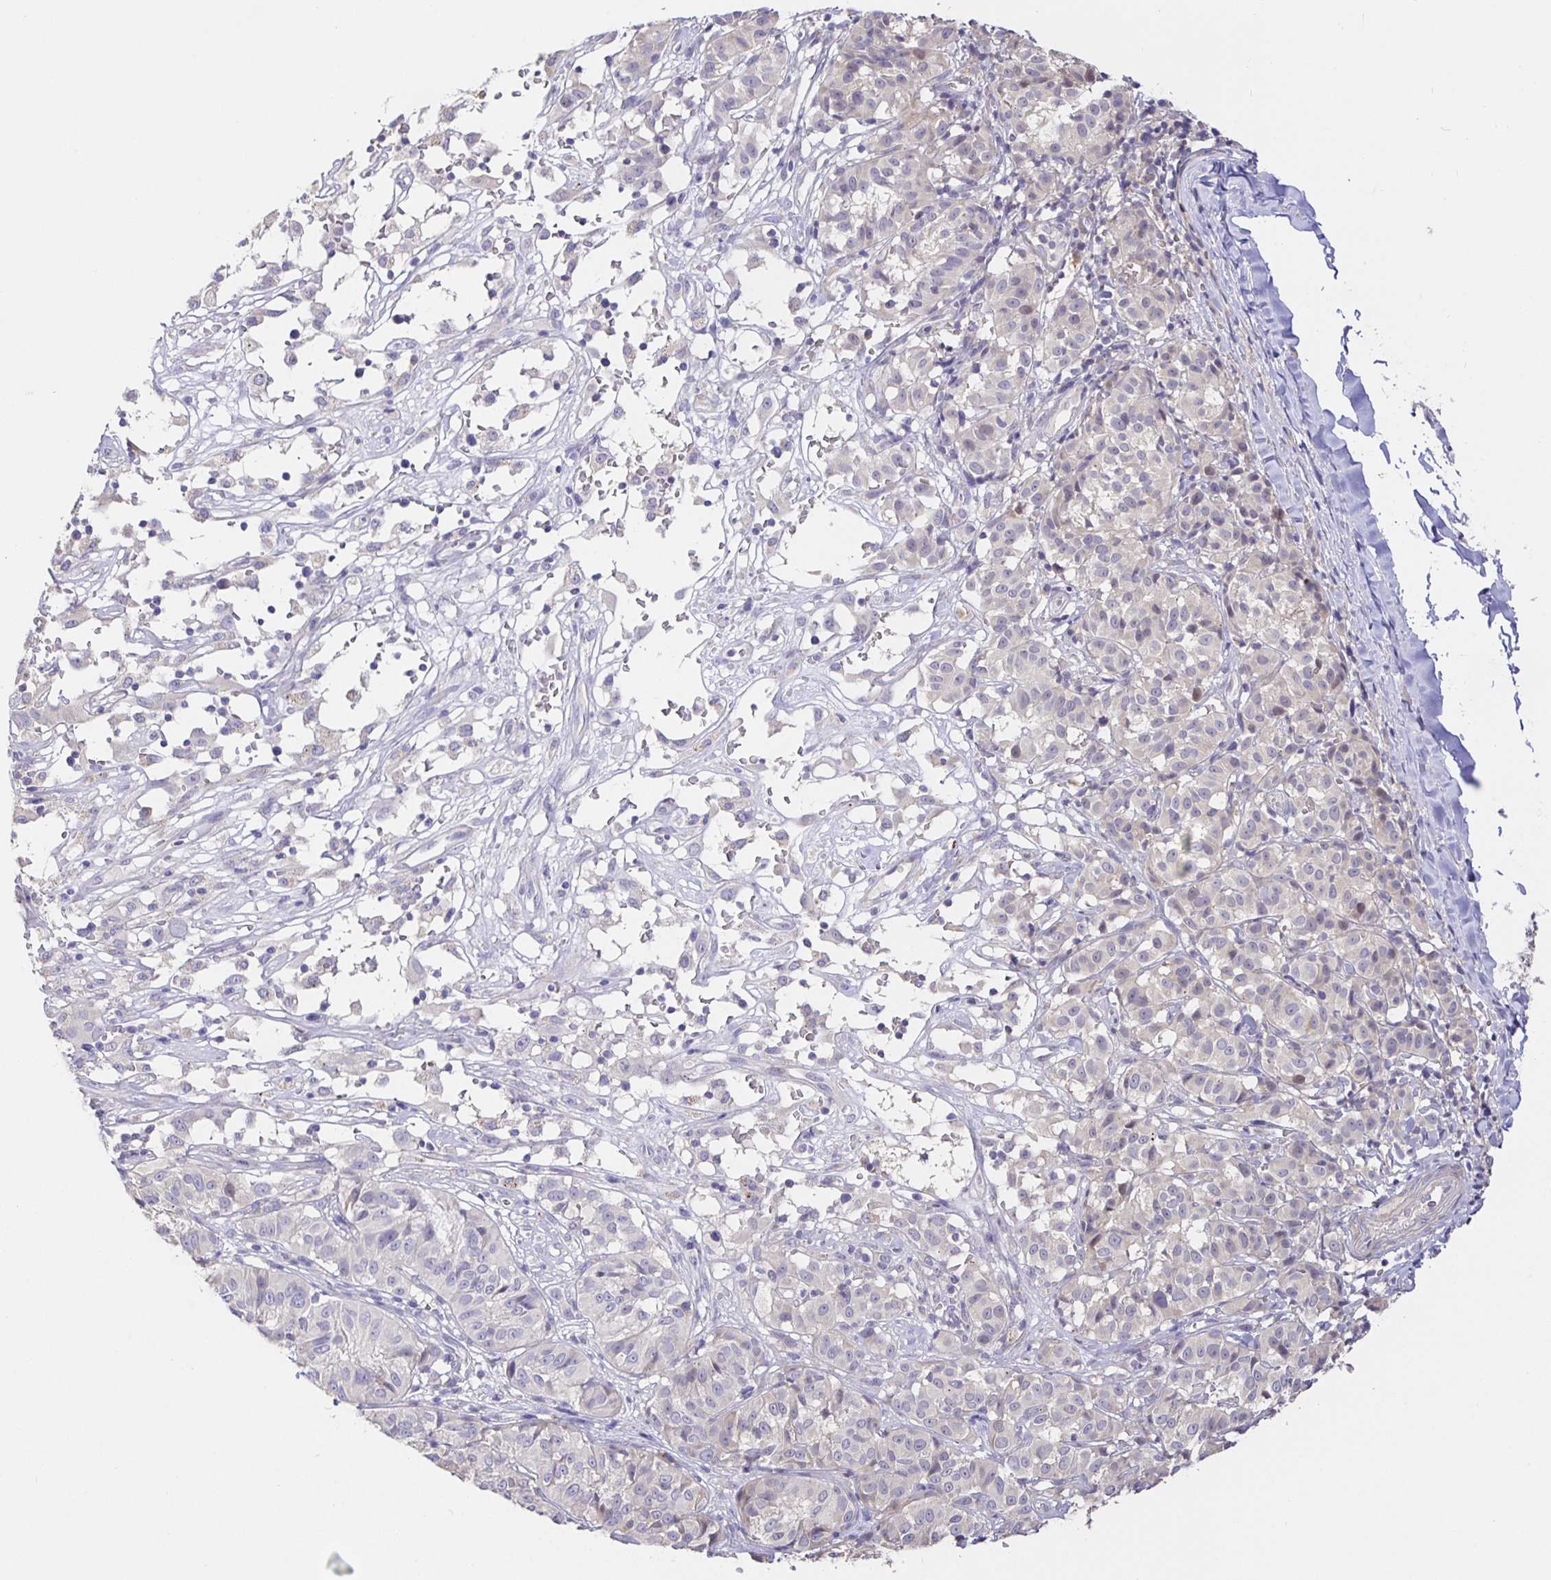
{"staining": {"intensity": "negative", "quantity": "none", "location": "none"}, "tissue": "melanoma", "cell_type": "Tumor cells", "image_type": "cancer", "snomed": [{"axis": "morphology", "description": "Malignant melanoma, NOS"}, {"axis": "topography", "description": "Skin"}], "caption": "Protein analysis of melanoma exhibits no significant positivity in tumor cells. (Immunohistochemistry, brightfield microscopy, high magnification).", "gene": "ZDHHC11", "patient": {"sex": "female", "age": 72}}